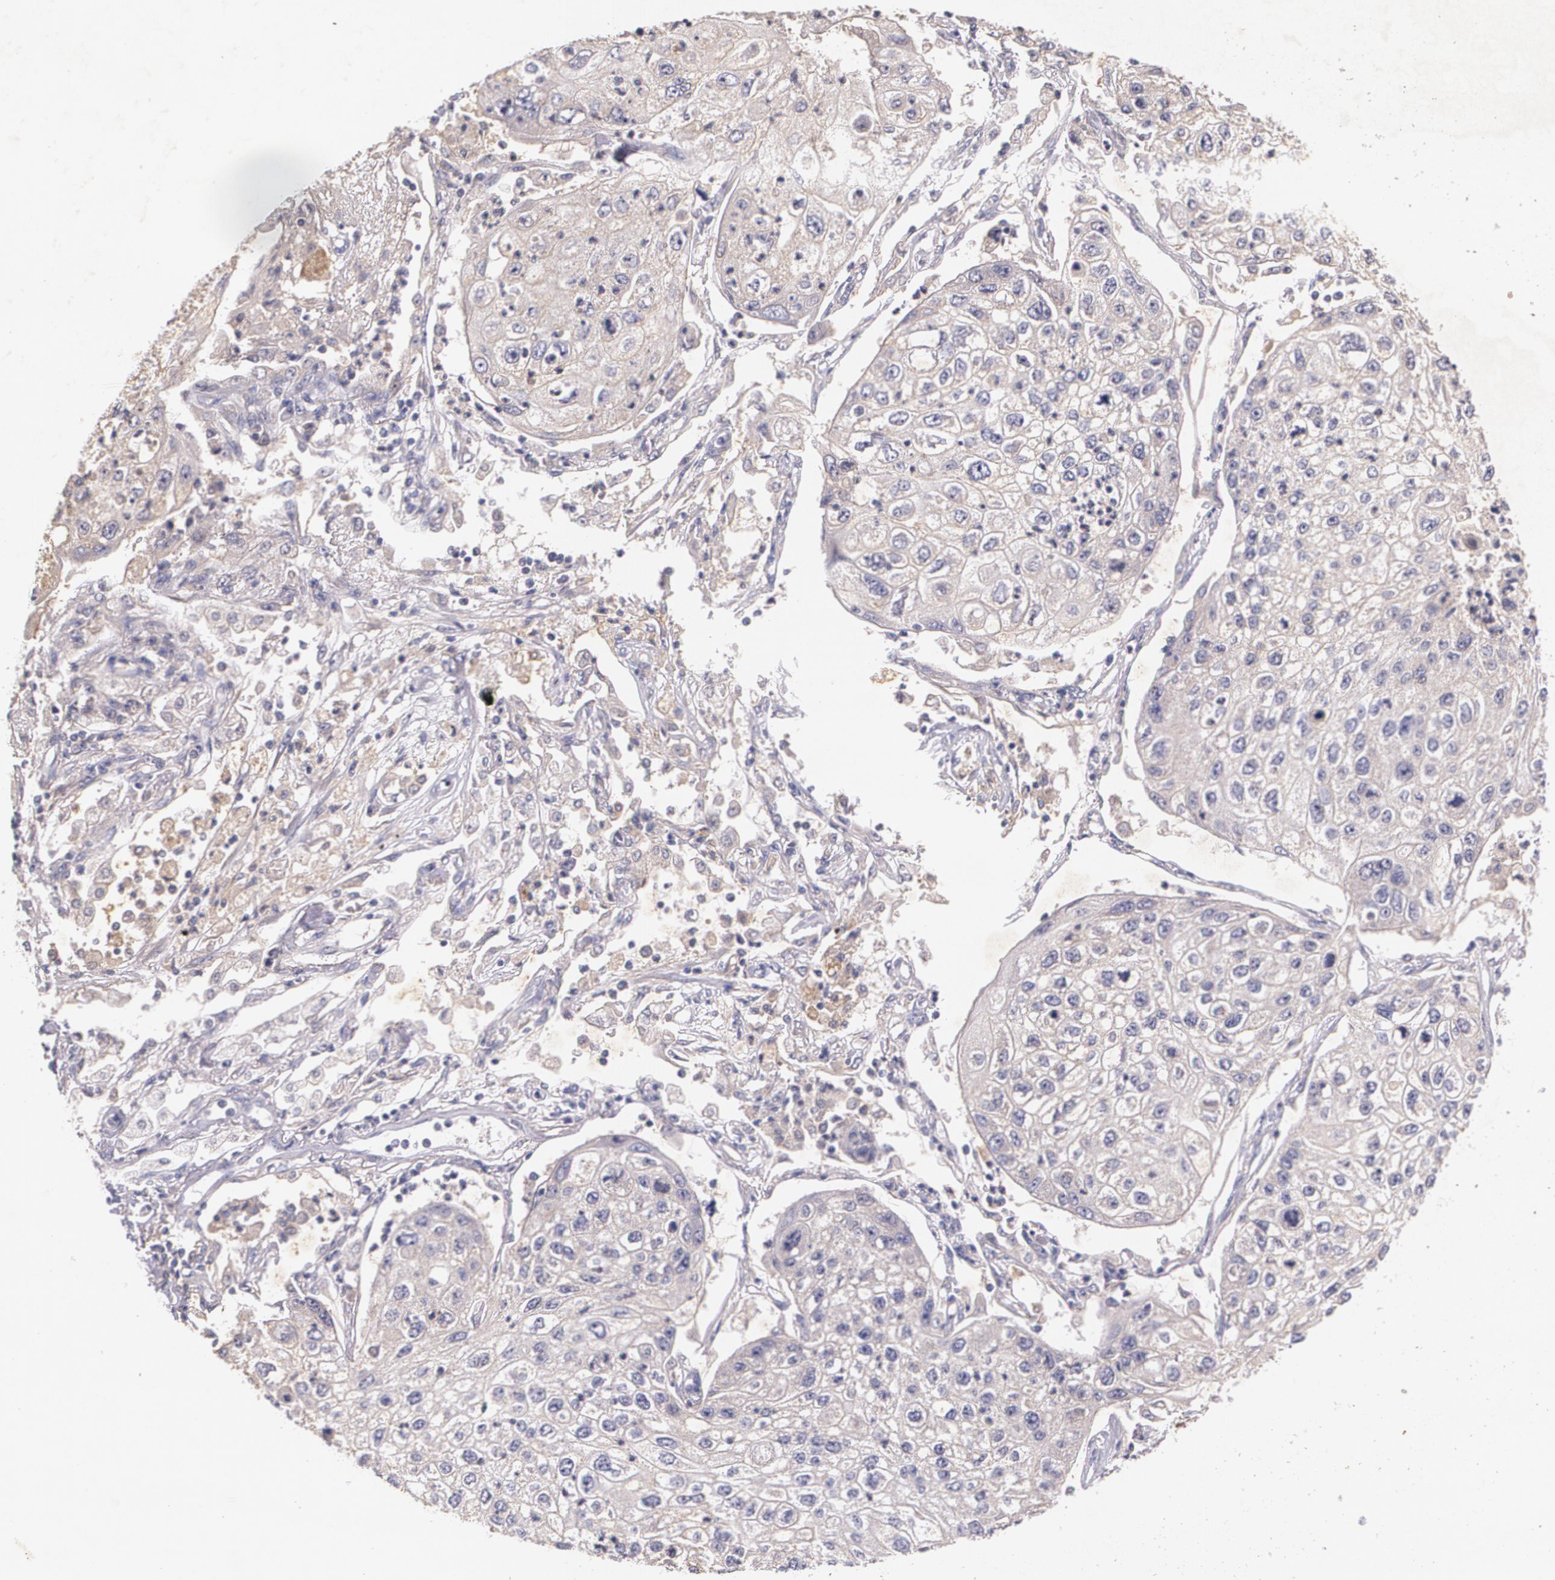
{"staining": {"intensity": "negative", "quantity": "none", "location": "none"}, "tissue": "lung cancer", "cell_type": "Tumor cells", "image_type": "cancer", "snomed": [{"axis": "morphology", "description": "Squamous cell carcinoma, NOS"}, {"axis": "topography", "description": "Lung"}], "caption": "Squamous cell carcinoma (lung) stained for a protein using immunohistochemistry shows no positivity tumor cells.", "gene": "TM4SF1", "patient": {"sex": "male", "age": 75}}